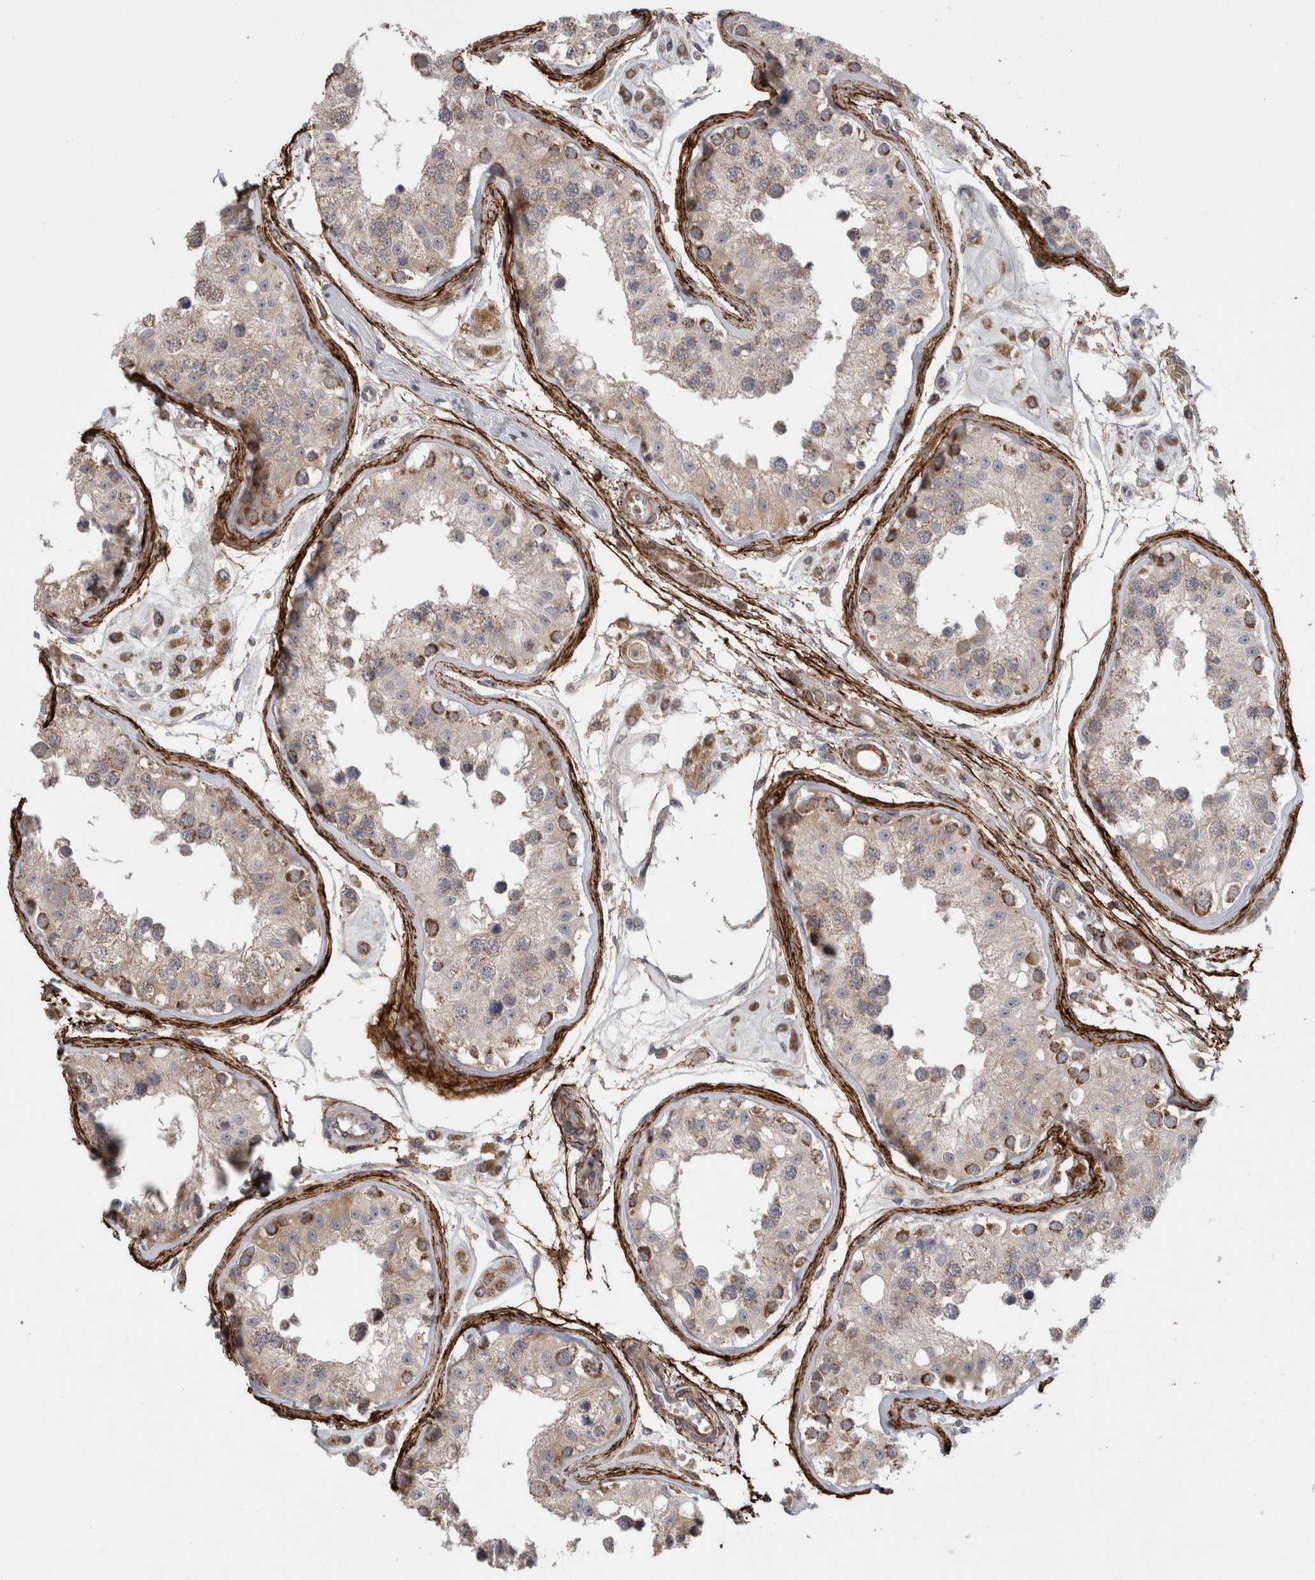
{"staining": {"intensity": "moderate", "quantity": "<25%", "location": "cytoplasmic/membranous"}, "tissue": "testis", "cell_type": "Cells in seminiferous ducts", "image_type": "normal", "snomed": [{"axis": "morphology", "description": "Normal tissue, NOS"}, {"axis": "morphology", "description": "Adenocarcinoma, metastatic, NOS"}, {"axis": "topography", "description": "Testis"}], "caption": "Cells in seminiferous ducts exhibit low levels of moderate cytoplasmic/membranous expression in approximately <25% of cells in benign human testis.", "gene": "DARS2", "patient": {"sex": "male", "age": 26}}